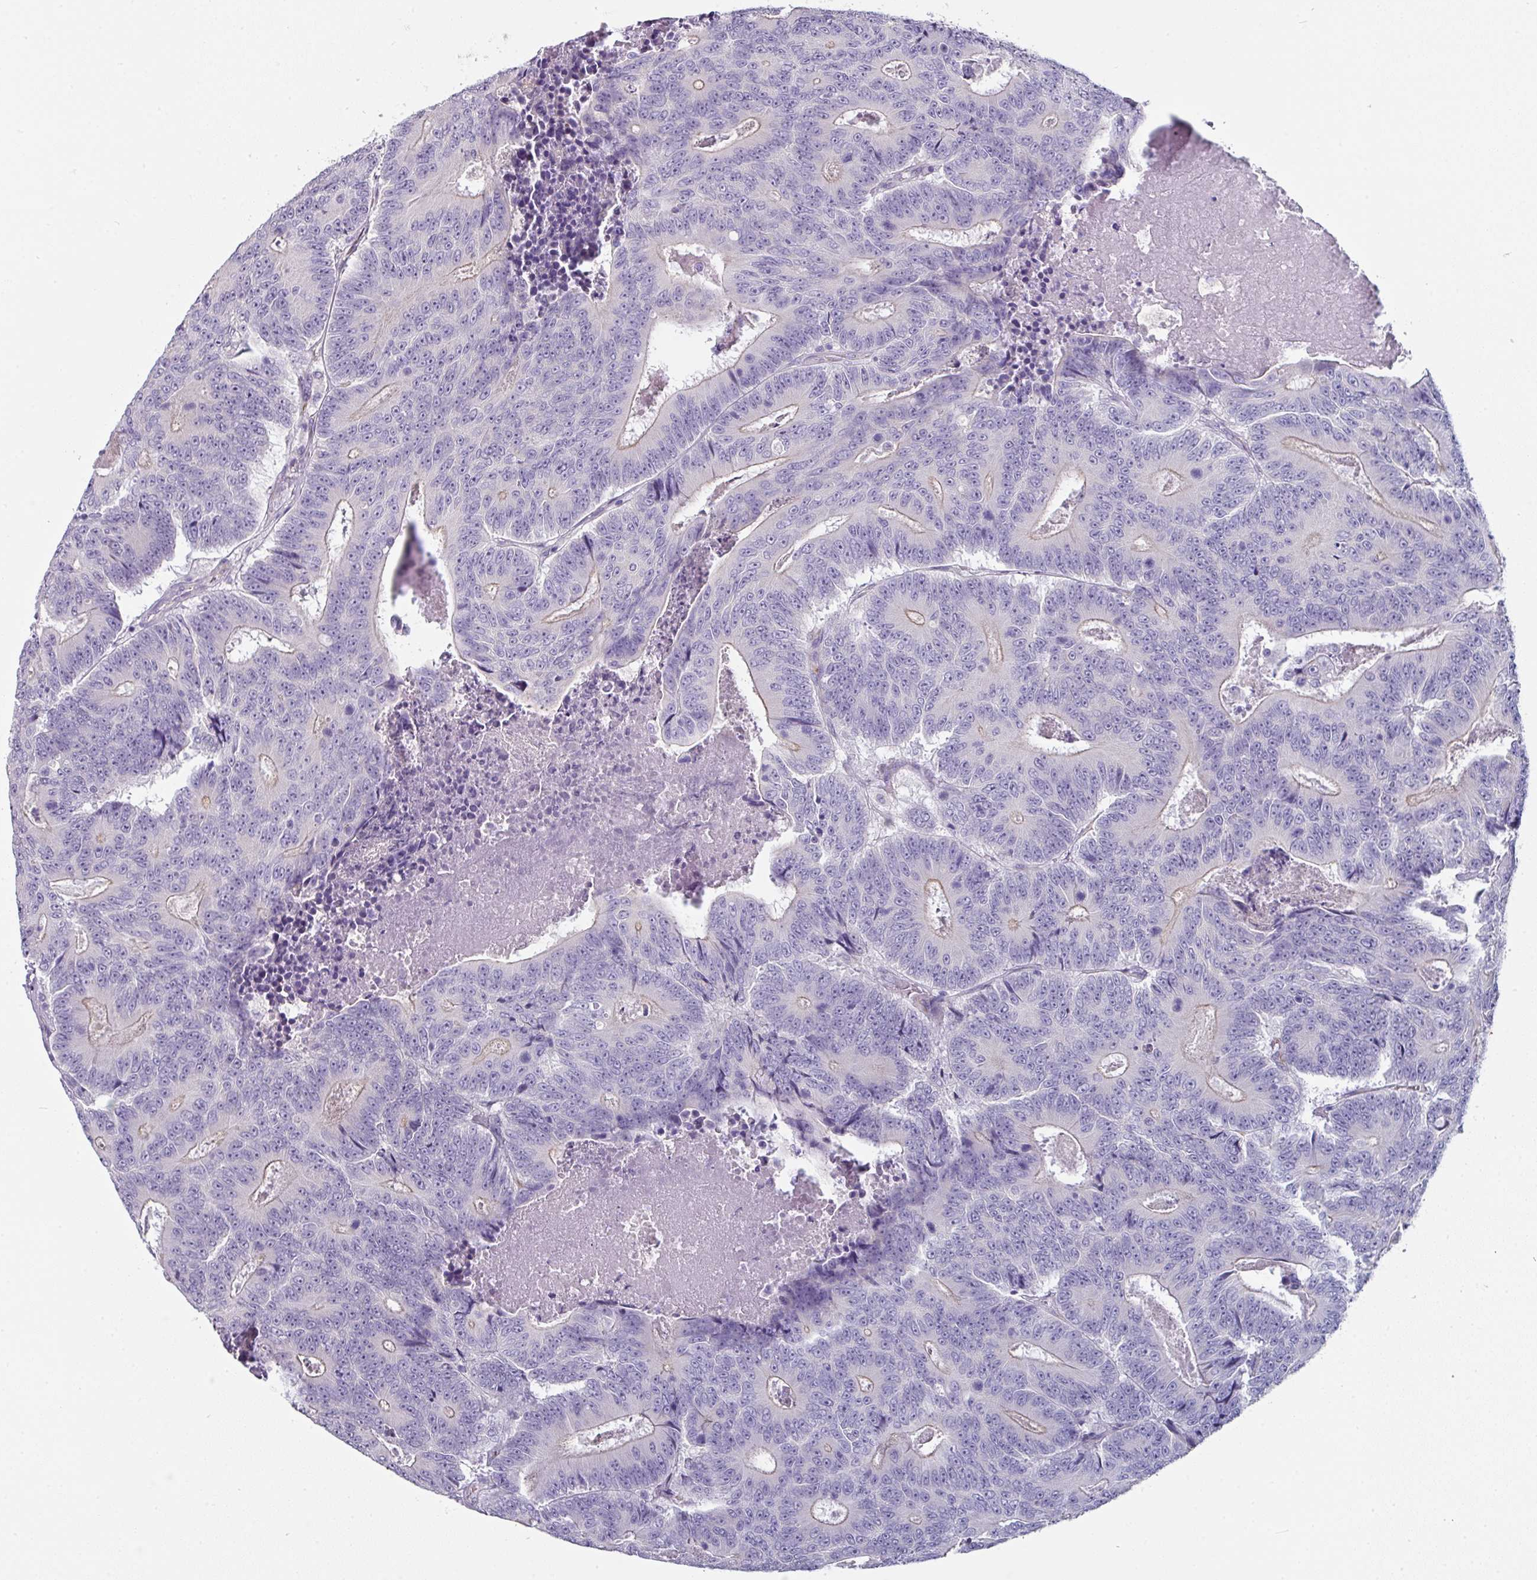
{"staining": {"intensity": "negative", "quantity": "none", "location": "none"}, "tissue": "colorectal cancer", "cell_type": "Tumor cells", "image_type": "cancer", "snomed": [{"axis": "morphology", "description": "Adenocarcinoma, NOS"}, {"axis": "topography", "description": "Colon"}], "caption": "Micrograph shows no significant protein staining in tumor cells of colorectal adenocarcinoma. (DAB (3,3'-diaminobenzidine) IHC visualized using brightfield microscopy, high magnification).", "gene": "SLC17A7", "patient": {"sex": "male", "age": 83}}